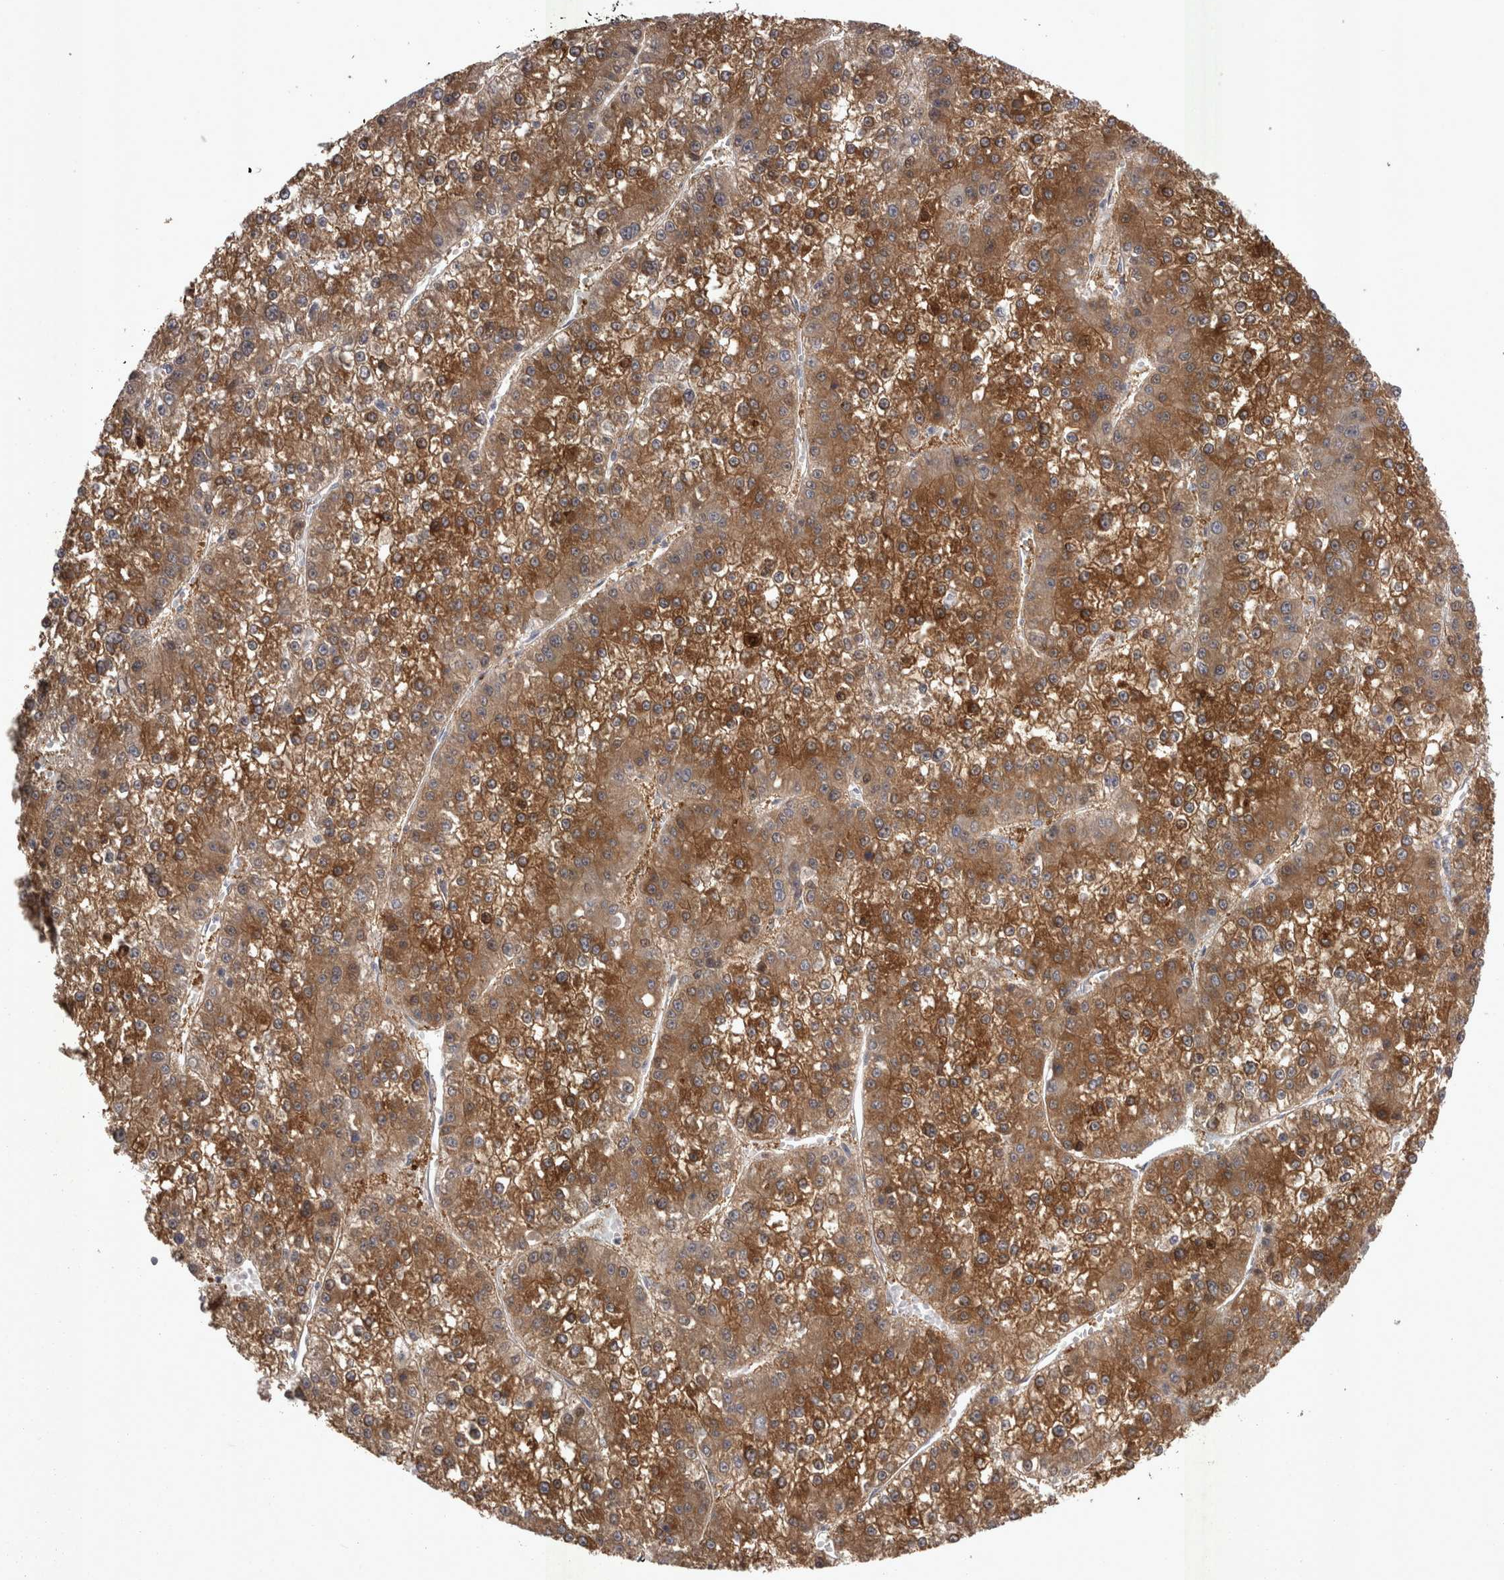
{"staining": {"intensity": "moderate", "quantity": ">75%", "location": "cytoplasmic/membranous"}, "tissue": "liver cancer", "cell_type": "Tumor cells", "image_type": "cancer", "snomed": [{"axis": "morphology", "description": "Carcinoma, Hepatocellular, NOS"}, {"axis": "topography", "description": "Liver"}], "caption": "Immunohistochemical staining of human liver hepatocellular carcinoma reveals medium levels of moderate cytoplasmic/membranous protein expression in about >75% of tumor cells.", "gene": "CTBS", "patient": {"sex": "female", "age": 73}}